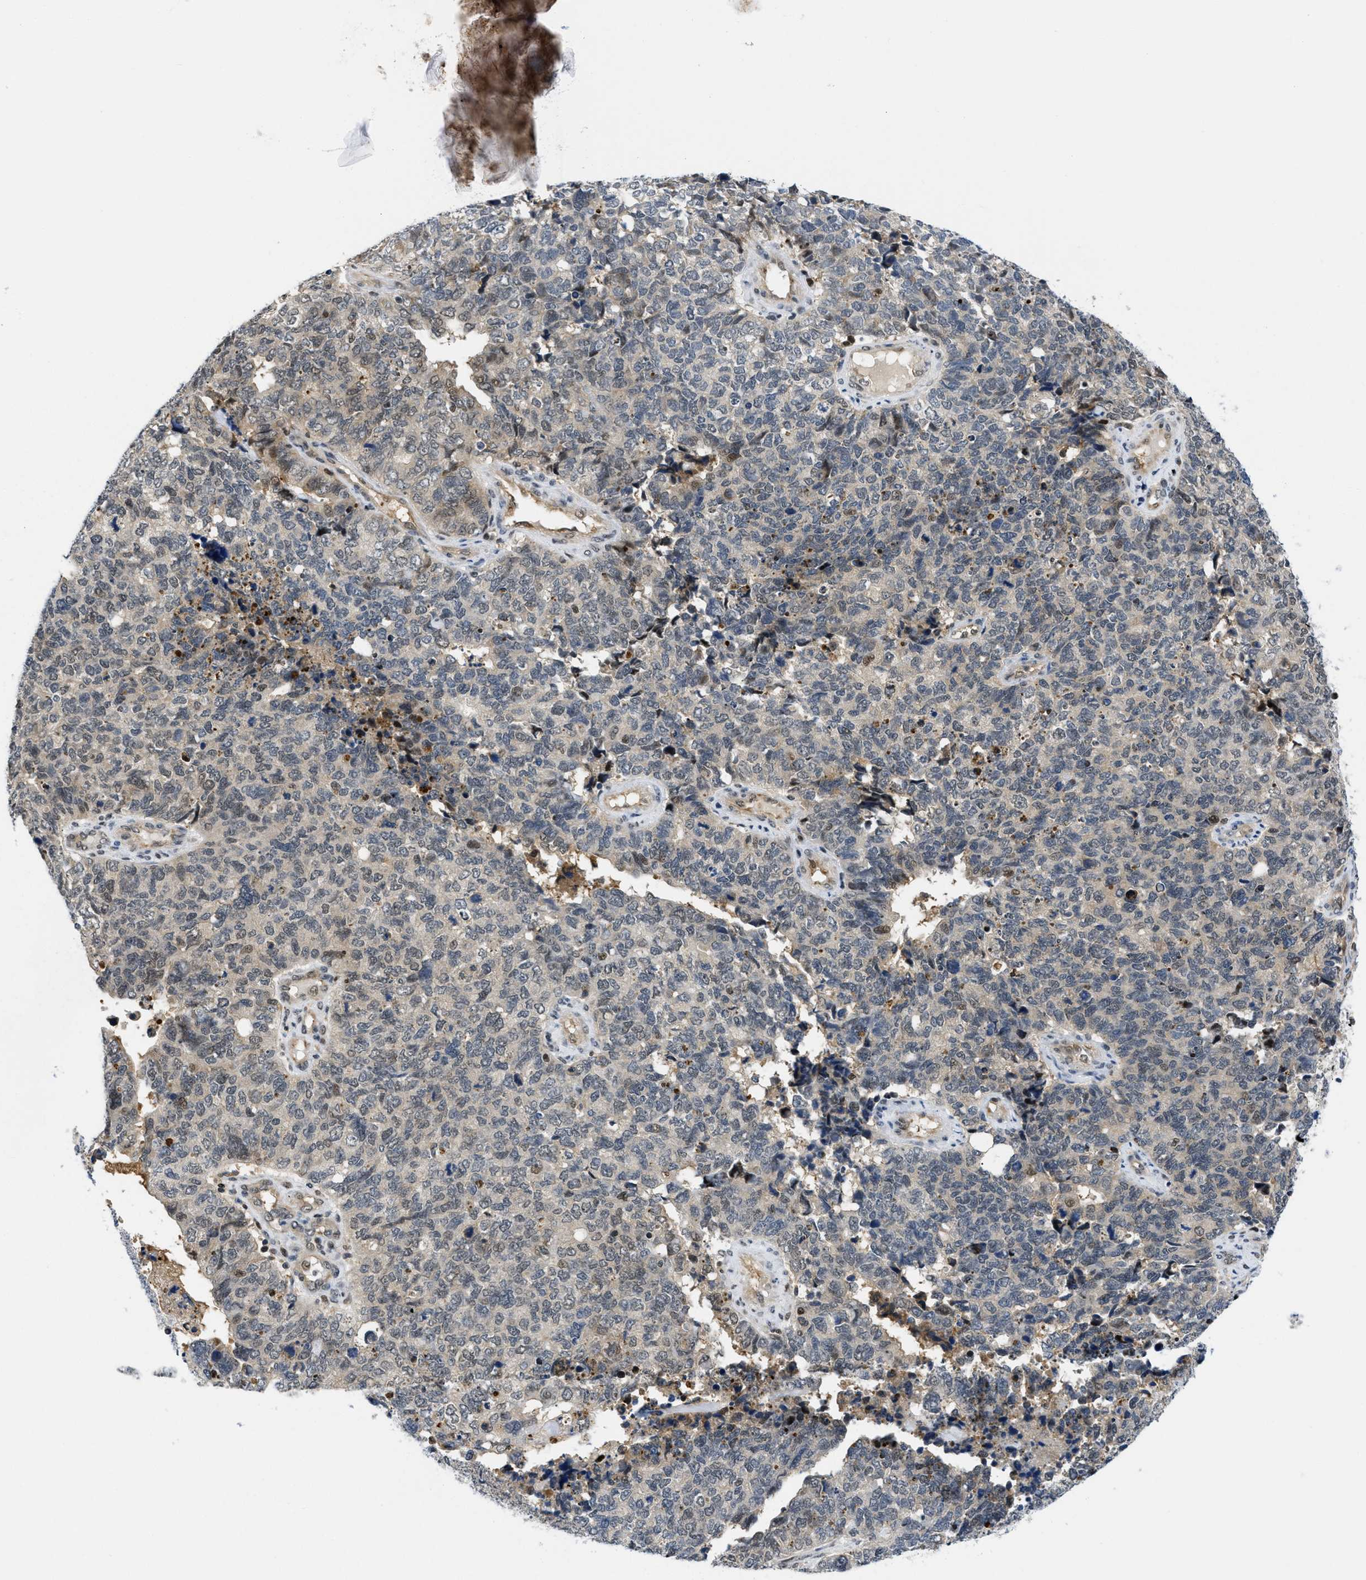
{"staining": {"intensity": "moderate", "quantity": "<25%", "location": "nuclear"}, "tissue": "cervical cancer", "cell_type": "Tumor cells", "image_type": "cancer", "snomed": [{"axis": "morphology", "description": "Squamous cell carcinoma, NOS"}, {"axis": "topography", "description": "Cervix"}], "caption": "Immunohistochemical staining of human cervical cancer (squamous cell carcinoma) exhibits moderate nuclear protein expression in about <25% of tumor cells.", "gene": "SLC29A2", "patient": {"sex": "female", "age": 63}}